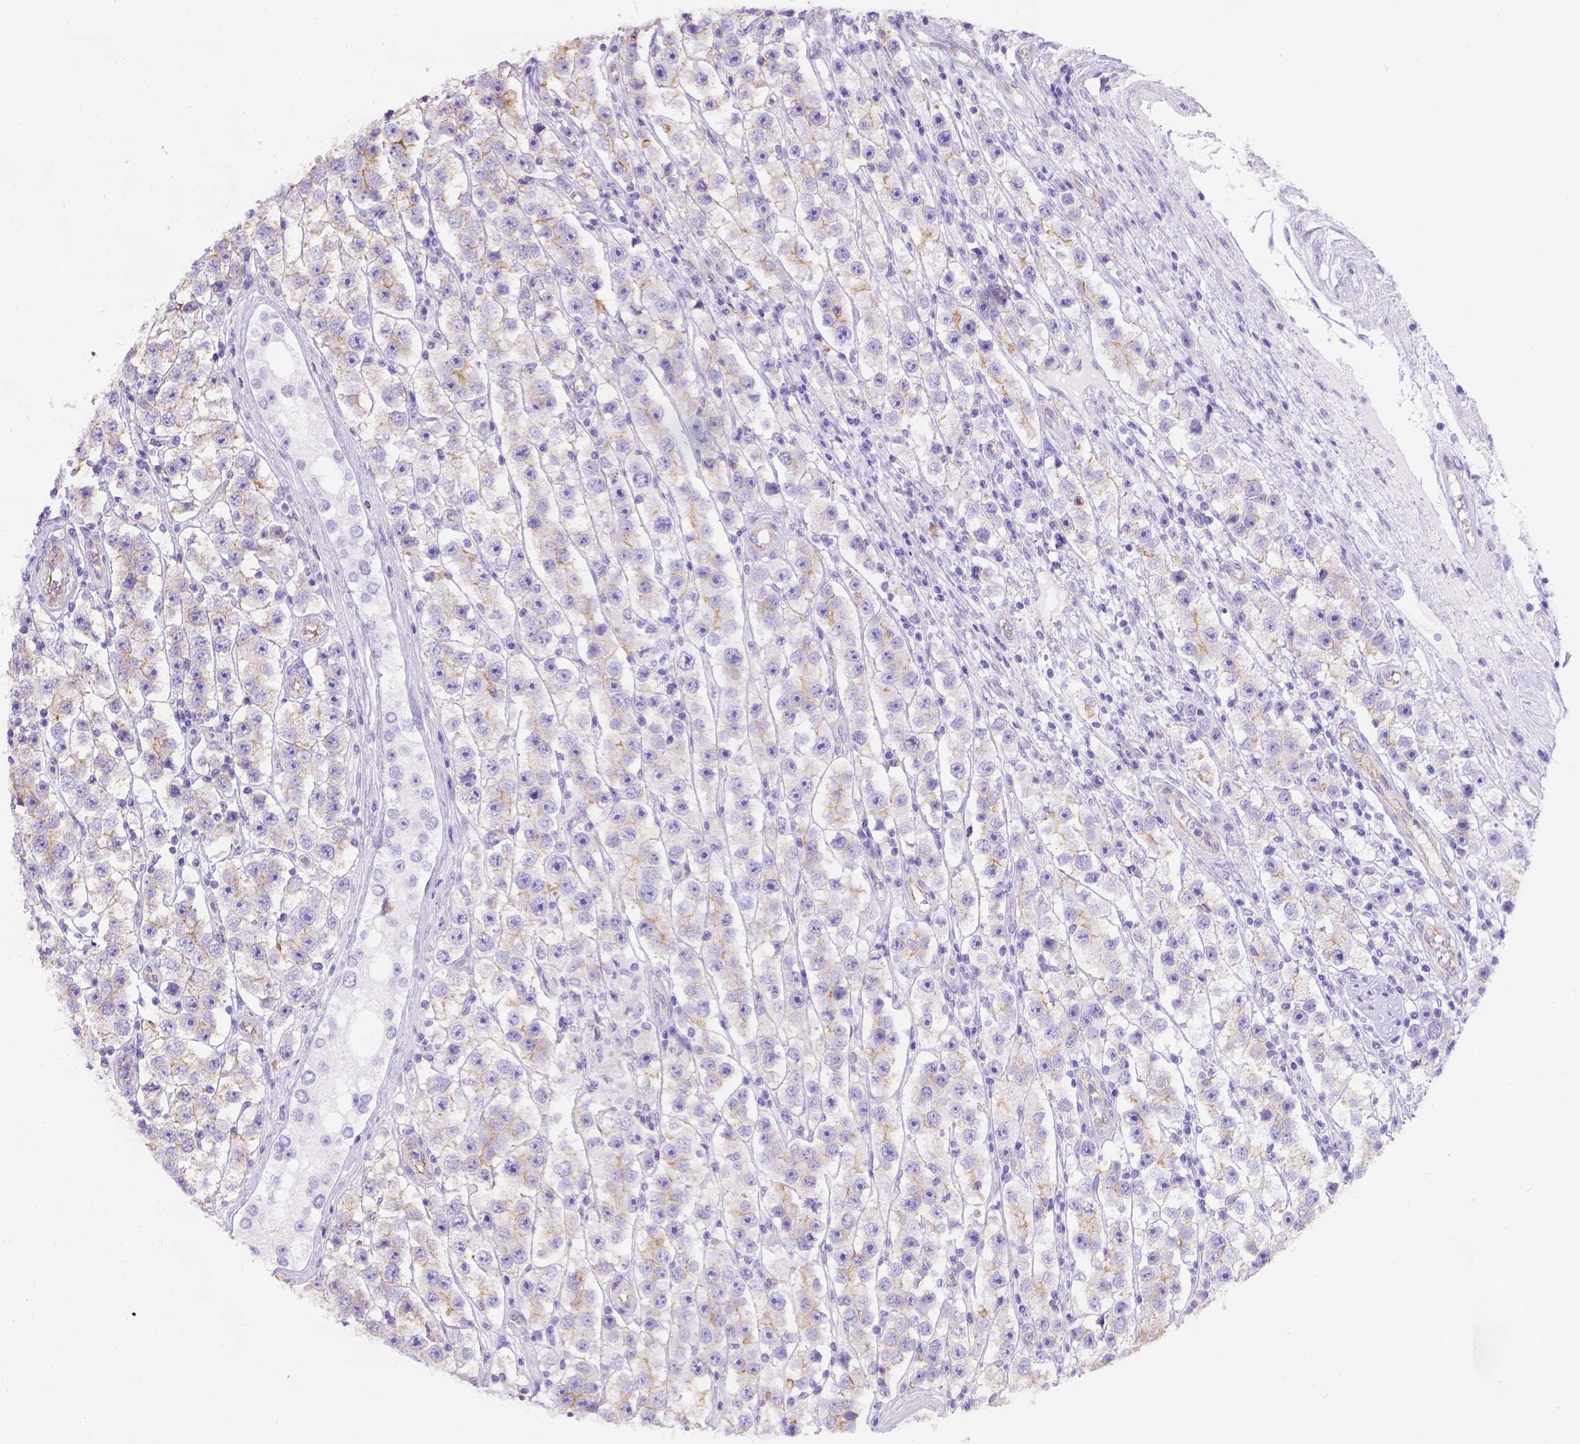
{"staining": {"intensity": "weak", "quantity": ">75%", "location": "cytoplasmic/membranous"}, "tissue": "testis cancer", "cell_type": "Tumor cells", "image_type": "cancer", "snomed": [{"axis": "morphology", "description": "Seminoma, NOS"}, {"axis": "topography", "description": "Testis"}], "caption": "IHC image of neoplastic tissue: testis cancer stained using immunohistochemistry (IHC) demonstrates low levels of weak protein expression localized specifically in the cytoplasmic/membranous of tumor cells, appearing as a cytoplasmic/membranous brown color.", "gene": "PHF7", "patient": {"sex": "male", "age": 45}}